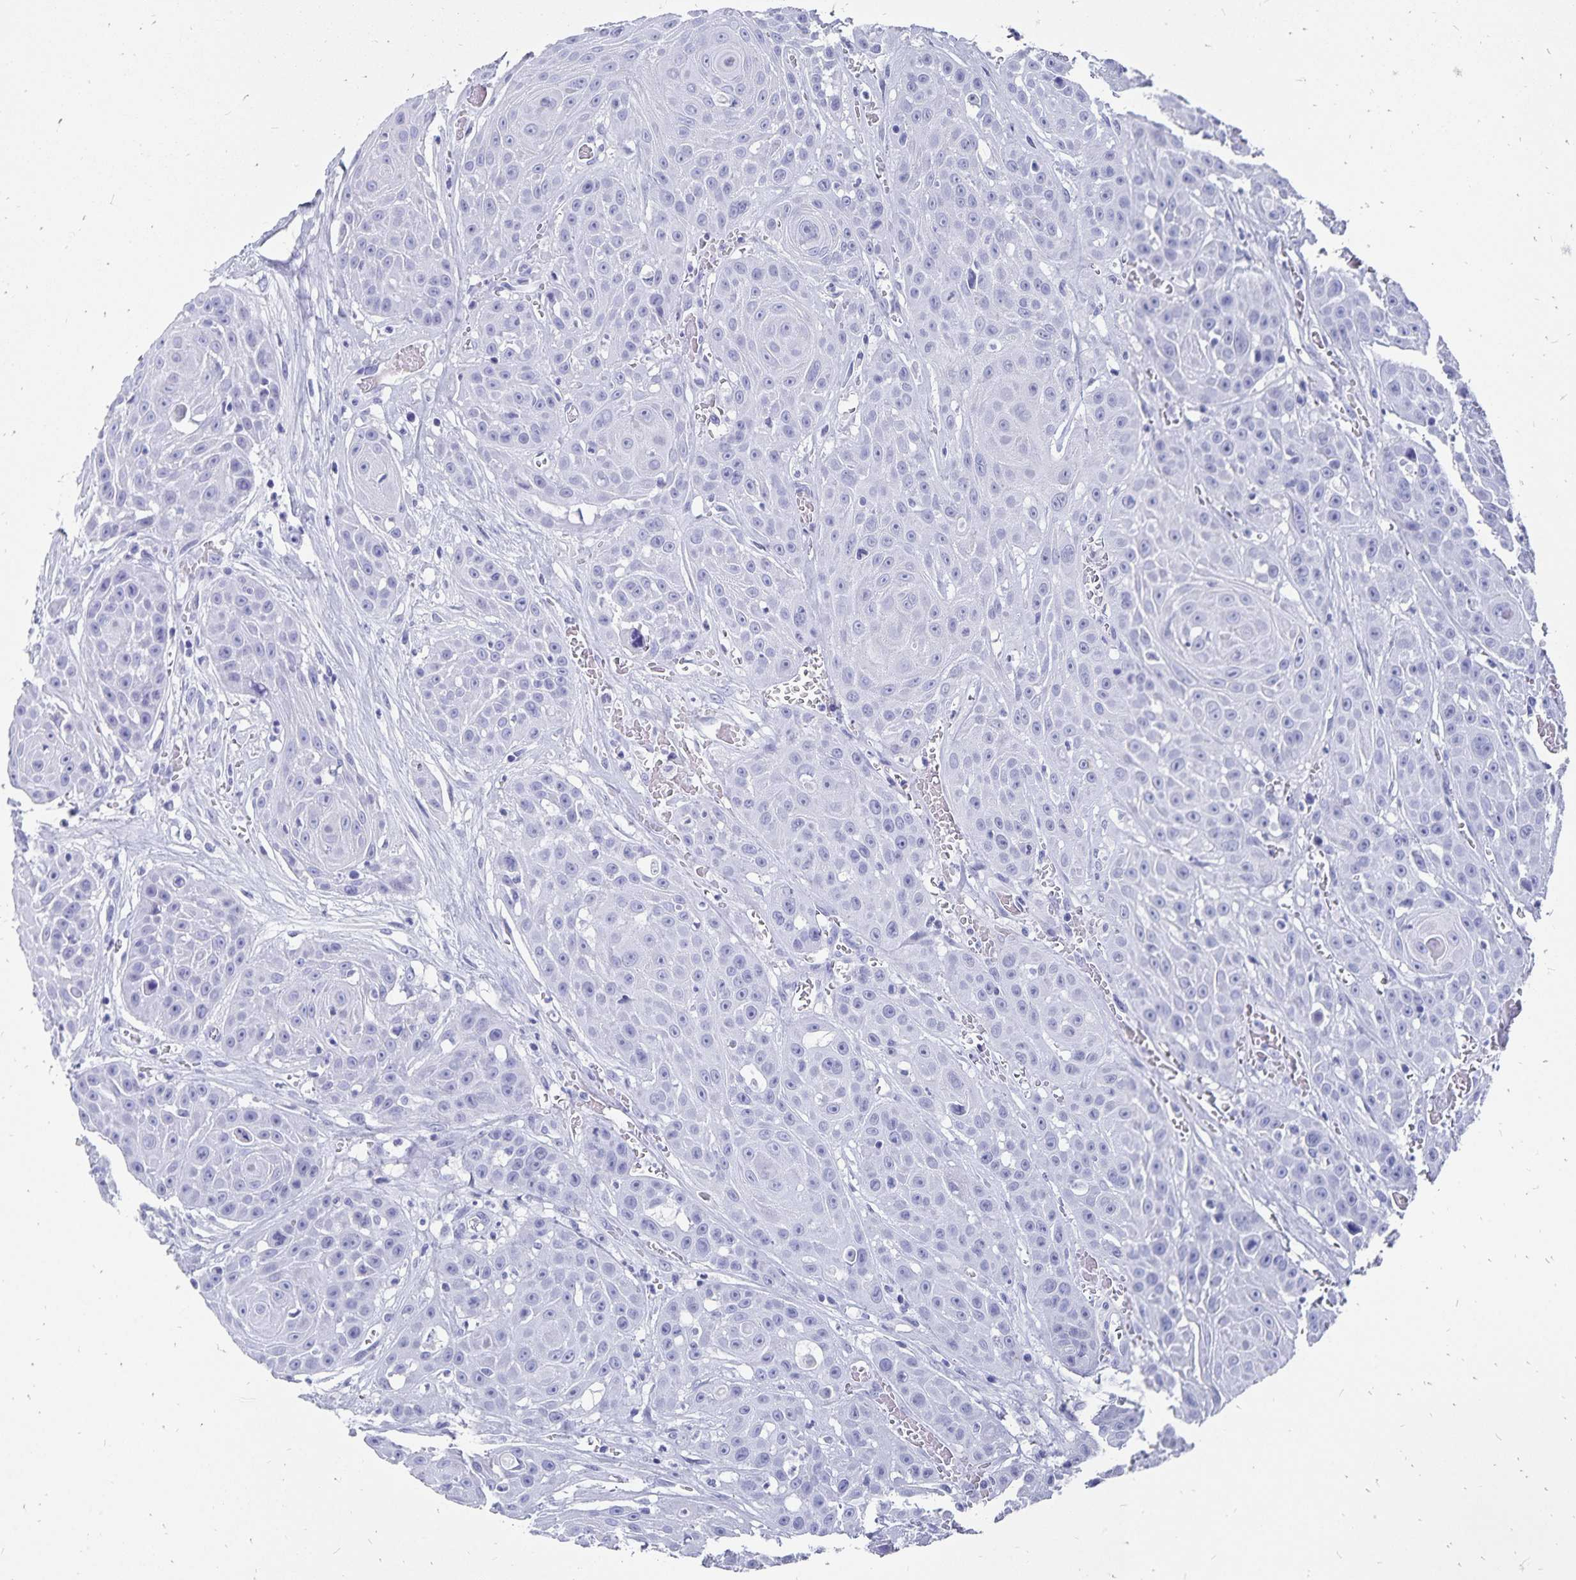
{"staining": {"intensity": "negative", "quantity": "none", "location": "none"}, "tissue": "head and neck cancer", "cell_type": "Tumor cells", "image_type": "cancer", "snomed": [{"axis": "morphology", "description": "Squamous cell carcinoma, NOS"}, {"axis": "topography", "description": "Oral tissue"}, {"axis": "topography", "description": "Head-Neck"}], "caption": "IHC histopathology image of neoplastic tissue: human head and neck cancer (squamous cell carcinoma) stained with DAB (3,3'-diaminobenzidine) reveals no significant protein positivity in tumor cells.", "gene": "ADH1A", "patient": {"sex": "male", "age": 81}}